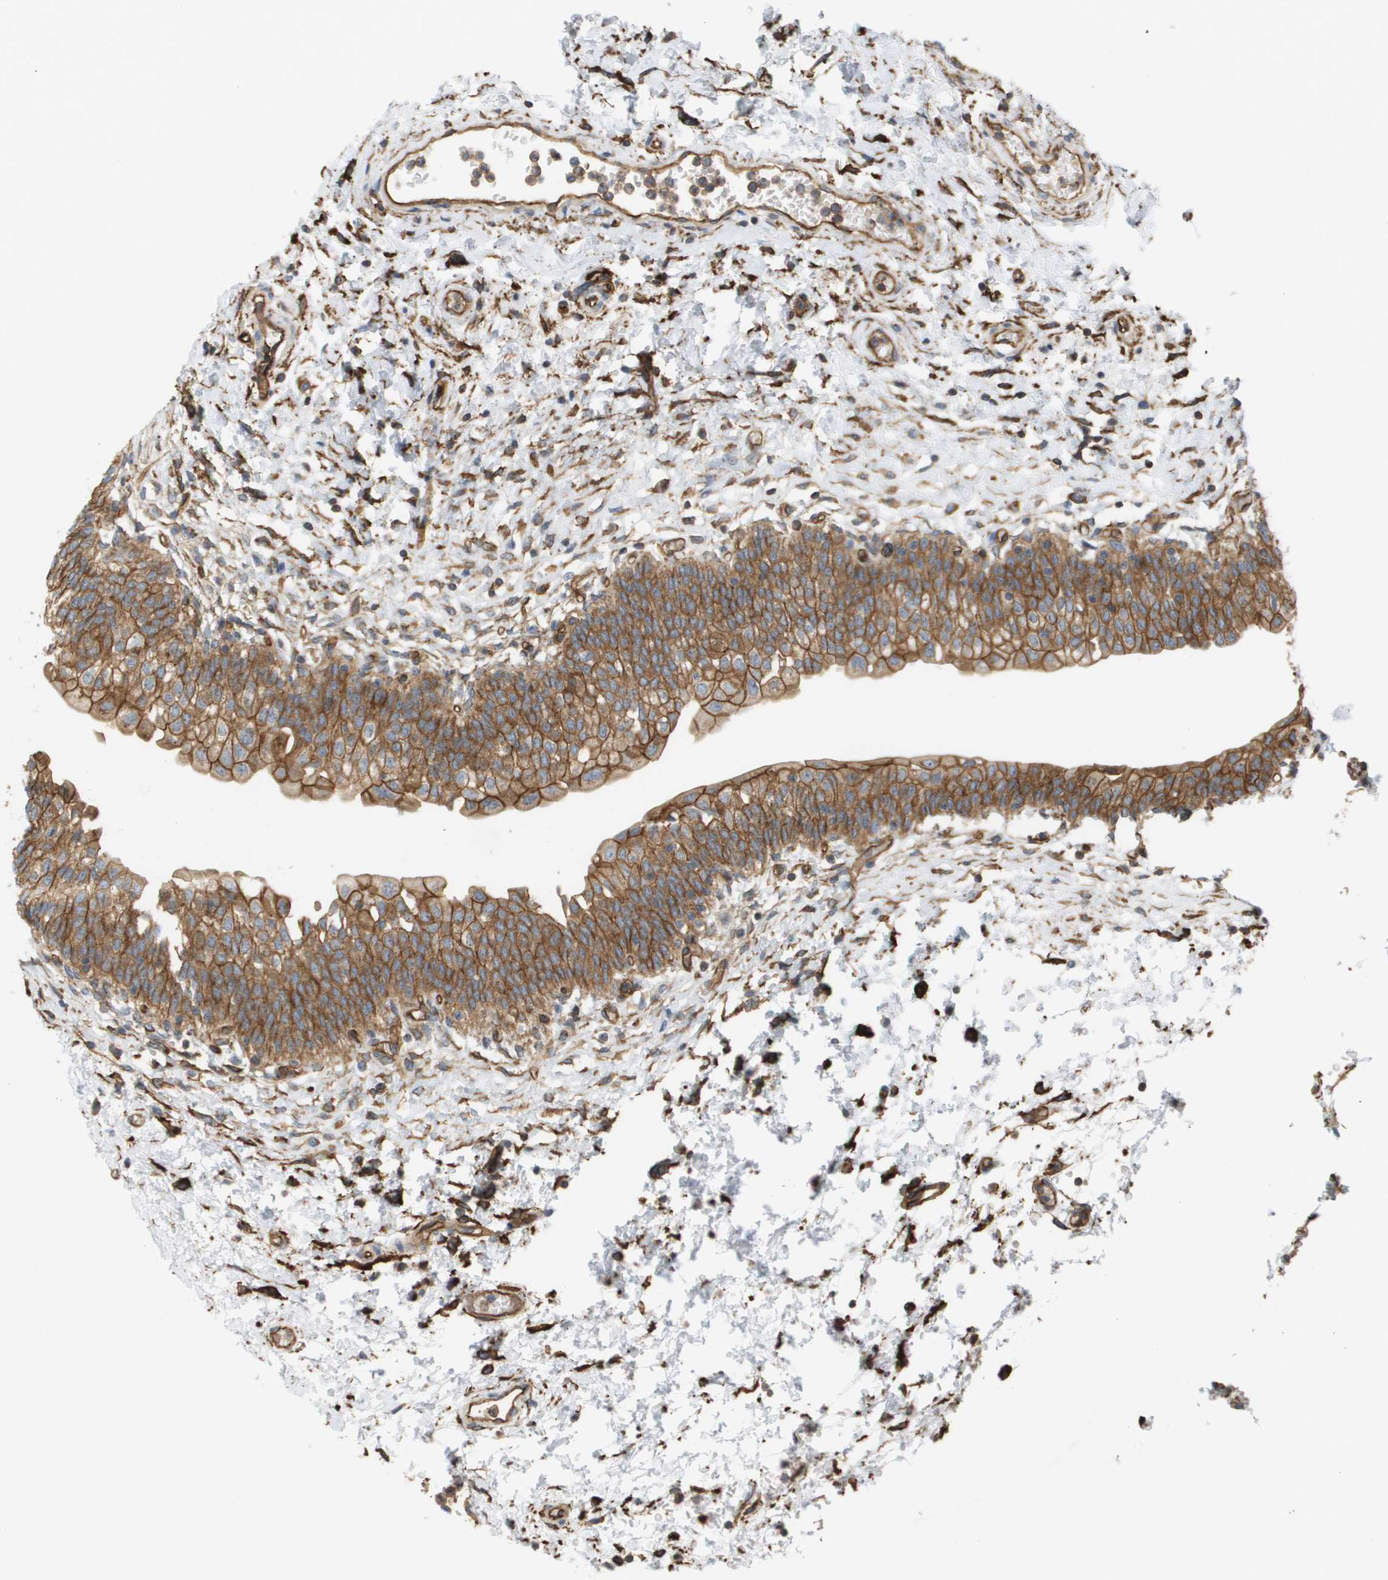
{"staining": {"intensity": "moderate", "quantity": ">75%", "location": "cytoplasmic/membranous"}, "tissue": "urinary bladder", "cell_type": "Urothelial cells", "image_type": "normal", "snomed": [{"axis": "morphology", "description": "Normal tissue, NOS"}, {"axis": "topography", "description": "Urinary bladder"}], "caption": "Immunohistochemical staining of benign urinary bladder shows moderate cytoplasmic/membranous protein staining in about >75% of urothelial cells.", "gene": "SGMS2", "patient": {"sex": "male", "age": 55}}